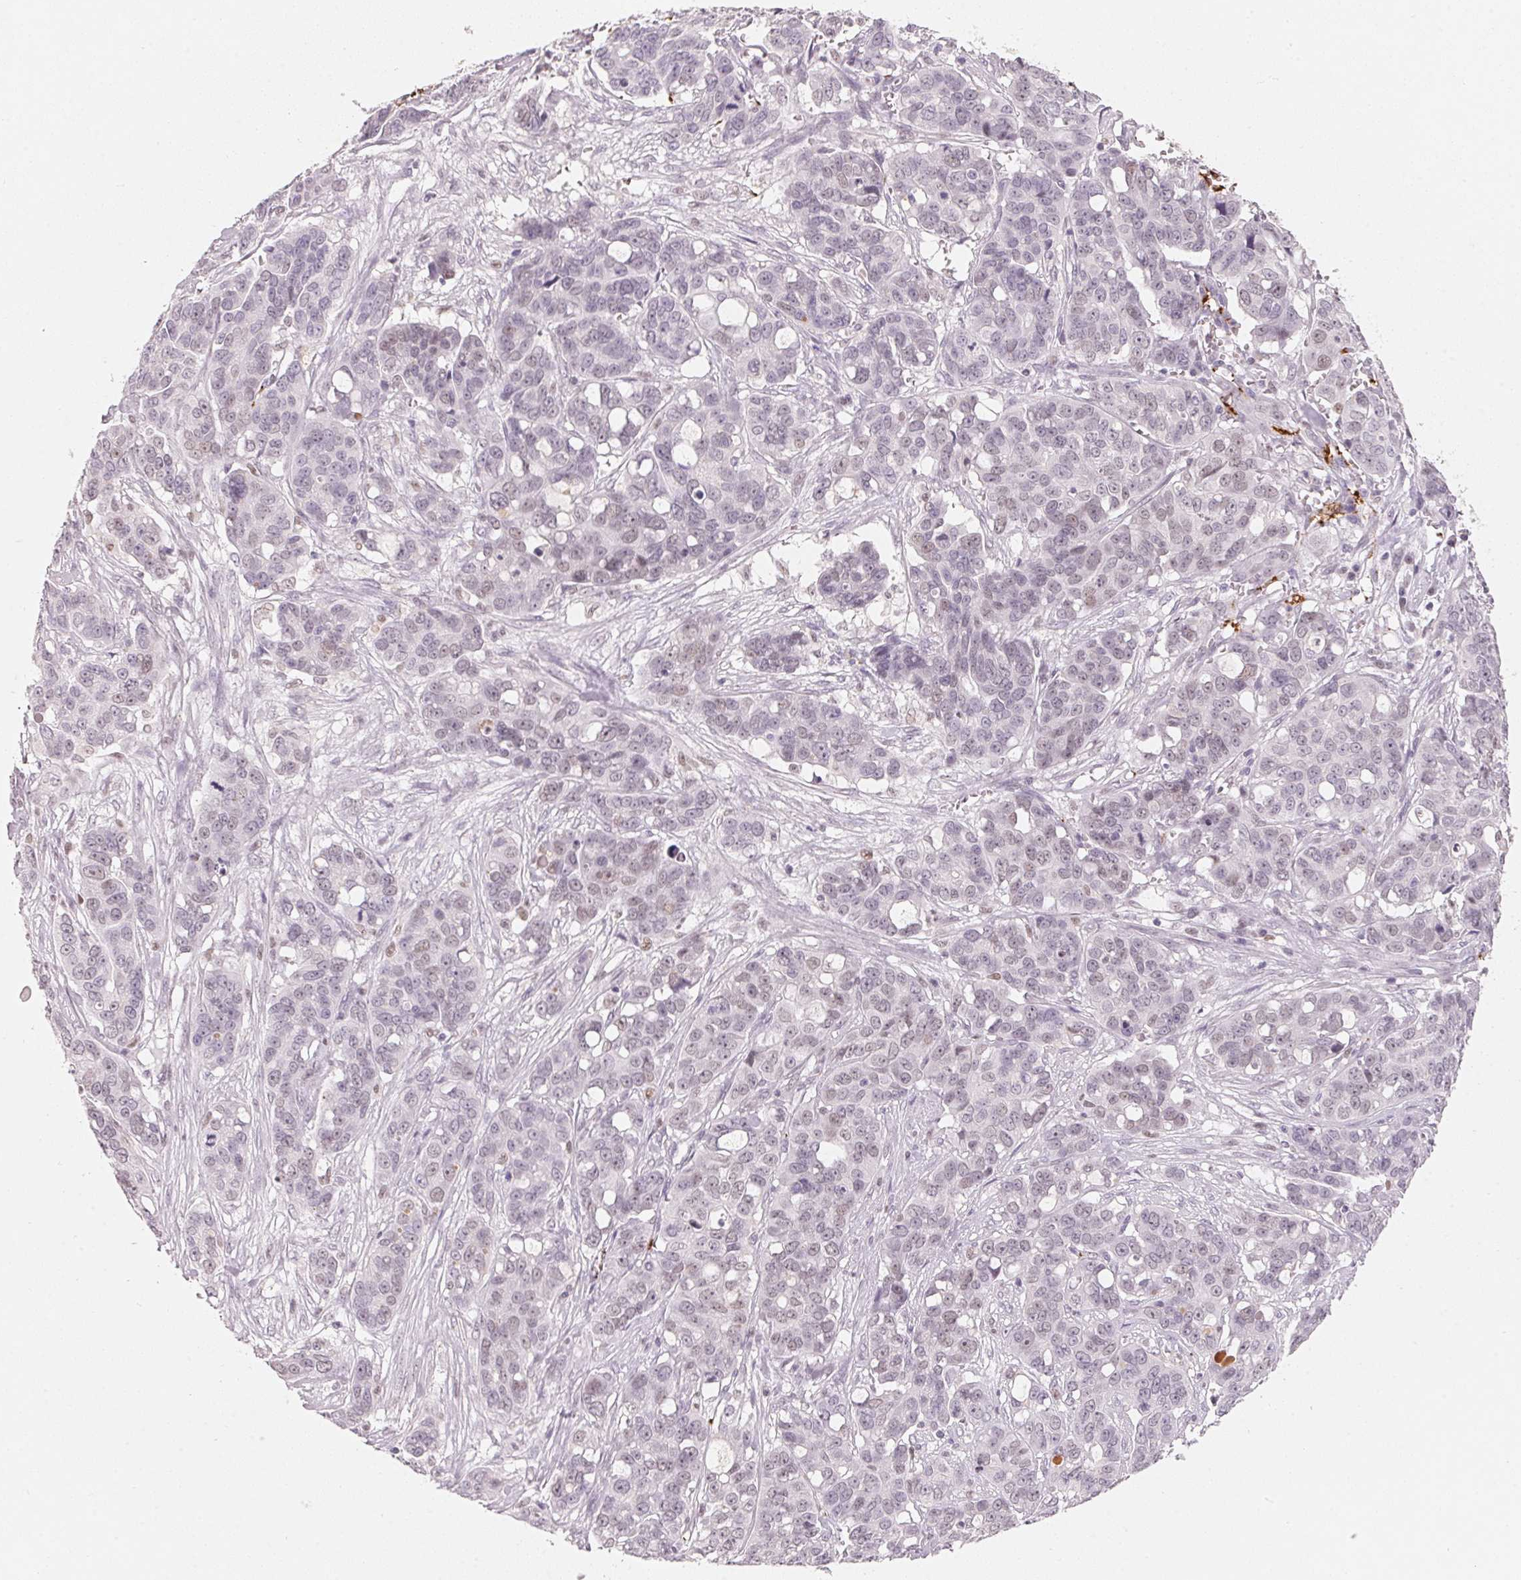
{"staining": {"intensity": "negative", "quantity": "none", "location": "none"}, "tissue": "ovarian cancer", "cell_type": "Tumor cells", "image_type": "cancer", "snomed": [{"axis": "morphology", "description": "Carcinoma, endometroid"}, {"axis": "topography", "description": "Ovary"}], "caption": "A high-resolution image shows IHC staining of ovarian cancer, which exhibits no significant expression in tumor cells. The staining was performed using DAB to visualize the protein expression in brown, while the nuclei were stained in blue with hematoxylin (Magnification: 20x).", "gene": "ARHGAP22", "patient": {"sex": "female", "age": 78}}